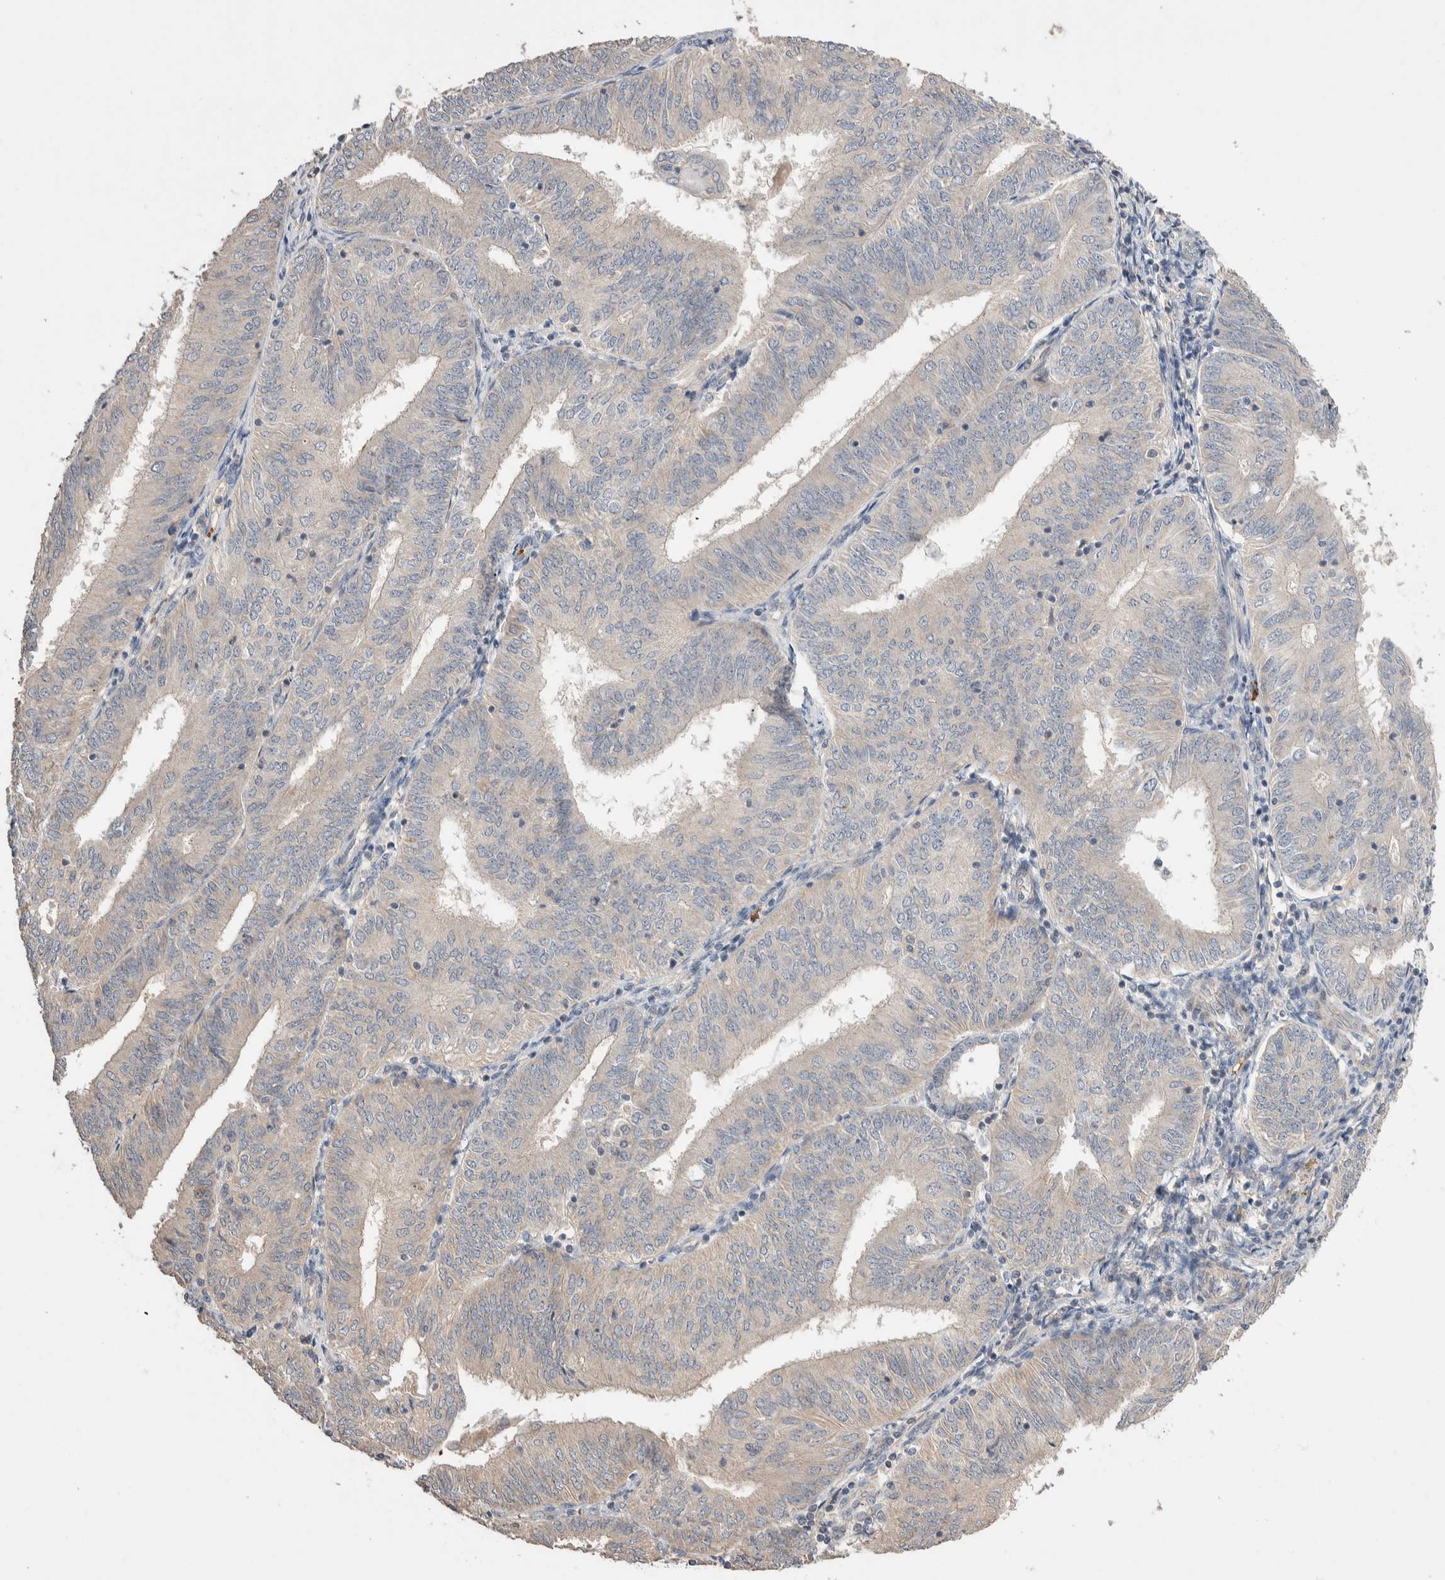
{"staining": {"intensity": "negative", "quantity": "none", "location": "none"}, "tissue": "endometrial cancer", "cell_type": "Tumor cells", "image_type": "cancer", "snomed": [{"axis": "morphology", "description": "Adenocarcinoma, NOS"}, {"axis": "topography", "description": "Endometrium"}], "caption": "The photomicrograph demonstrates no significant staining in tumor cells of endometrial adenocarcinoma.", "gene": "WDR91", "patient": {"sex": "female", "age": 58}}